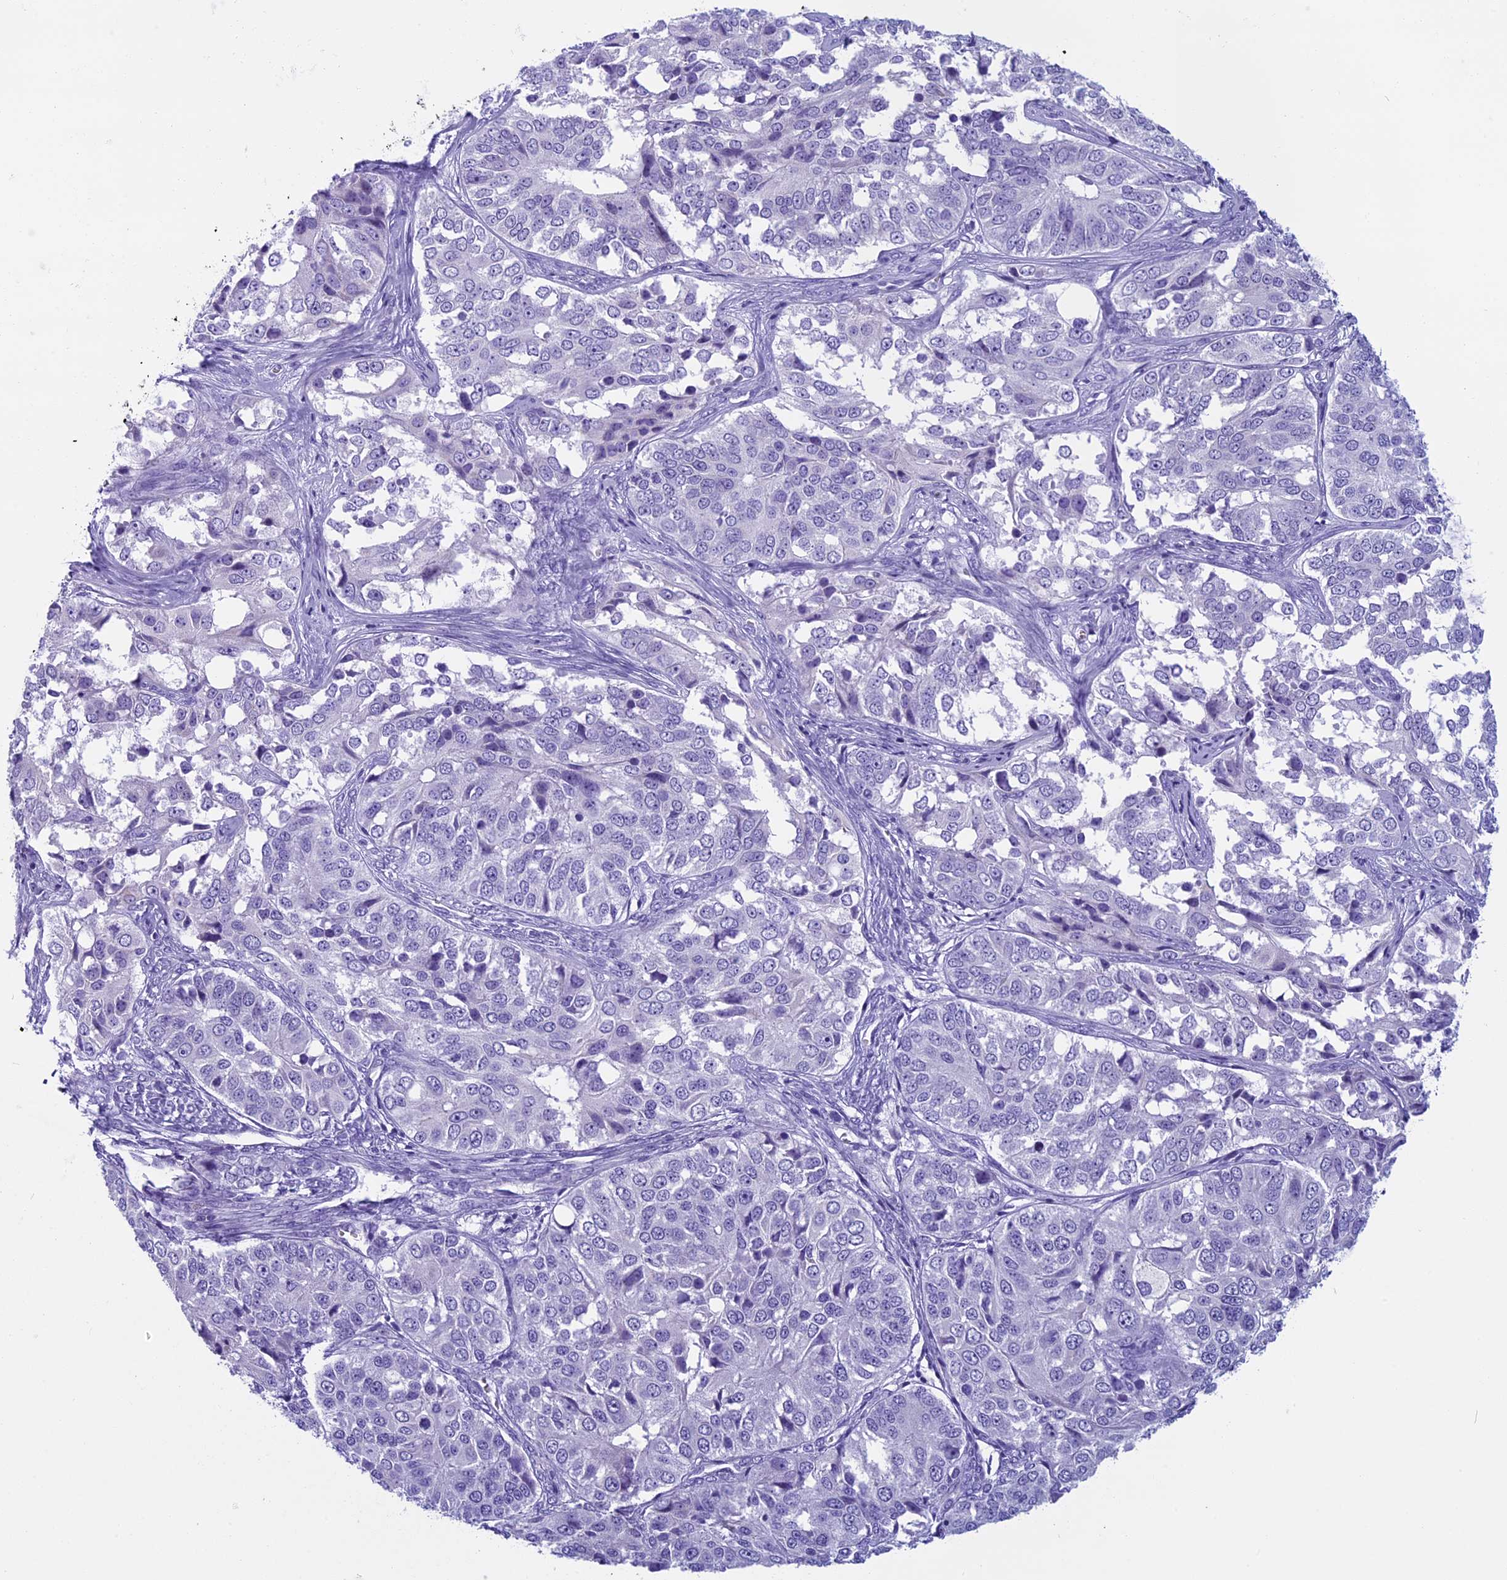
{"staining": {"intensity": "negative", "quantity": "none", "location": "none"}, "tissue": "ovarian cancer", "cell_type": "Tumor cells", "image_type": "cancer", "snomed": [{"axis": "morphology", "description": "Carcinoma, endometroid"}, {"axis": "topography", "description": "Ovary"}], "caption": "Immunohistochemical staining of human ovarian cancer (endometroid carcinoma) displays no significant positivity in tumor cells.", "gene": "ZNF563", "patient": {"sex": "female", "age": 51}}